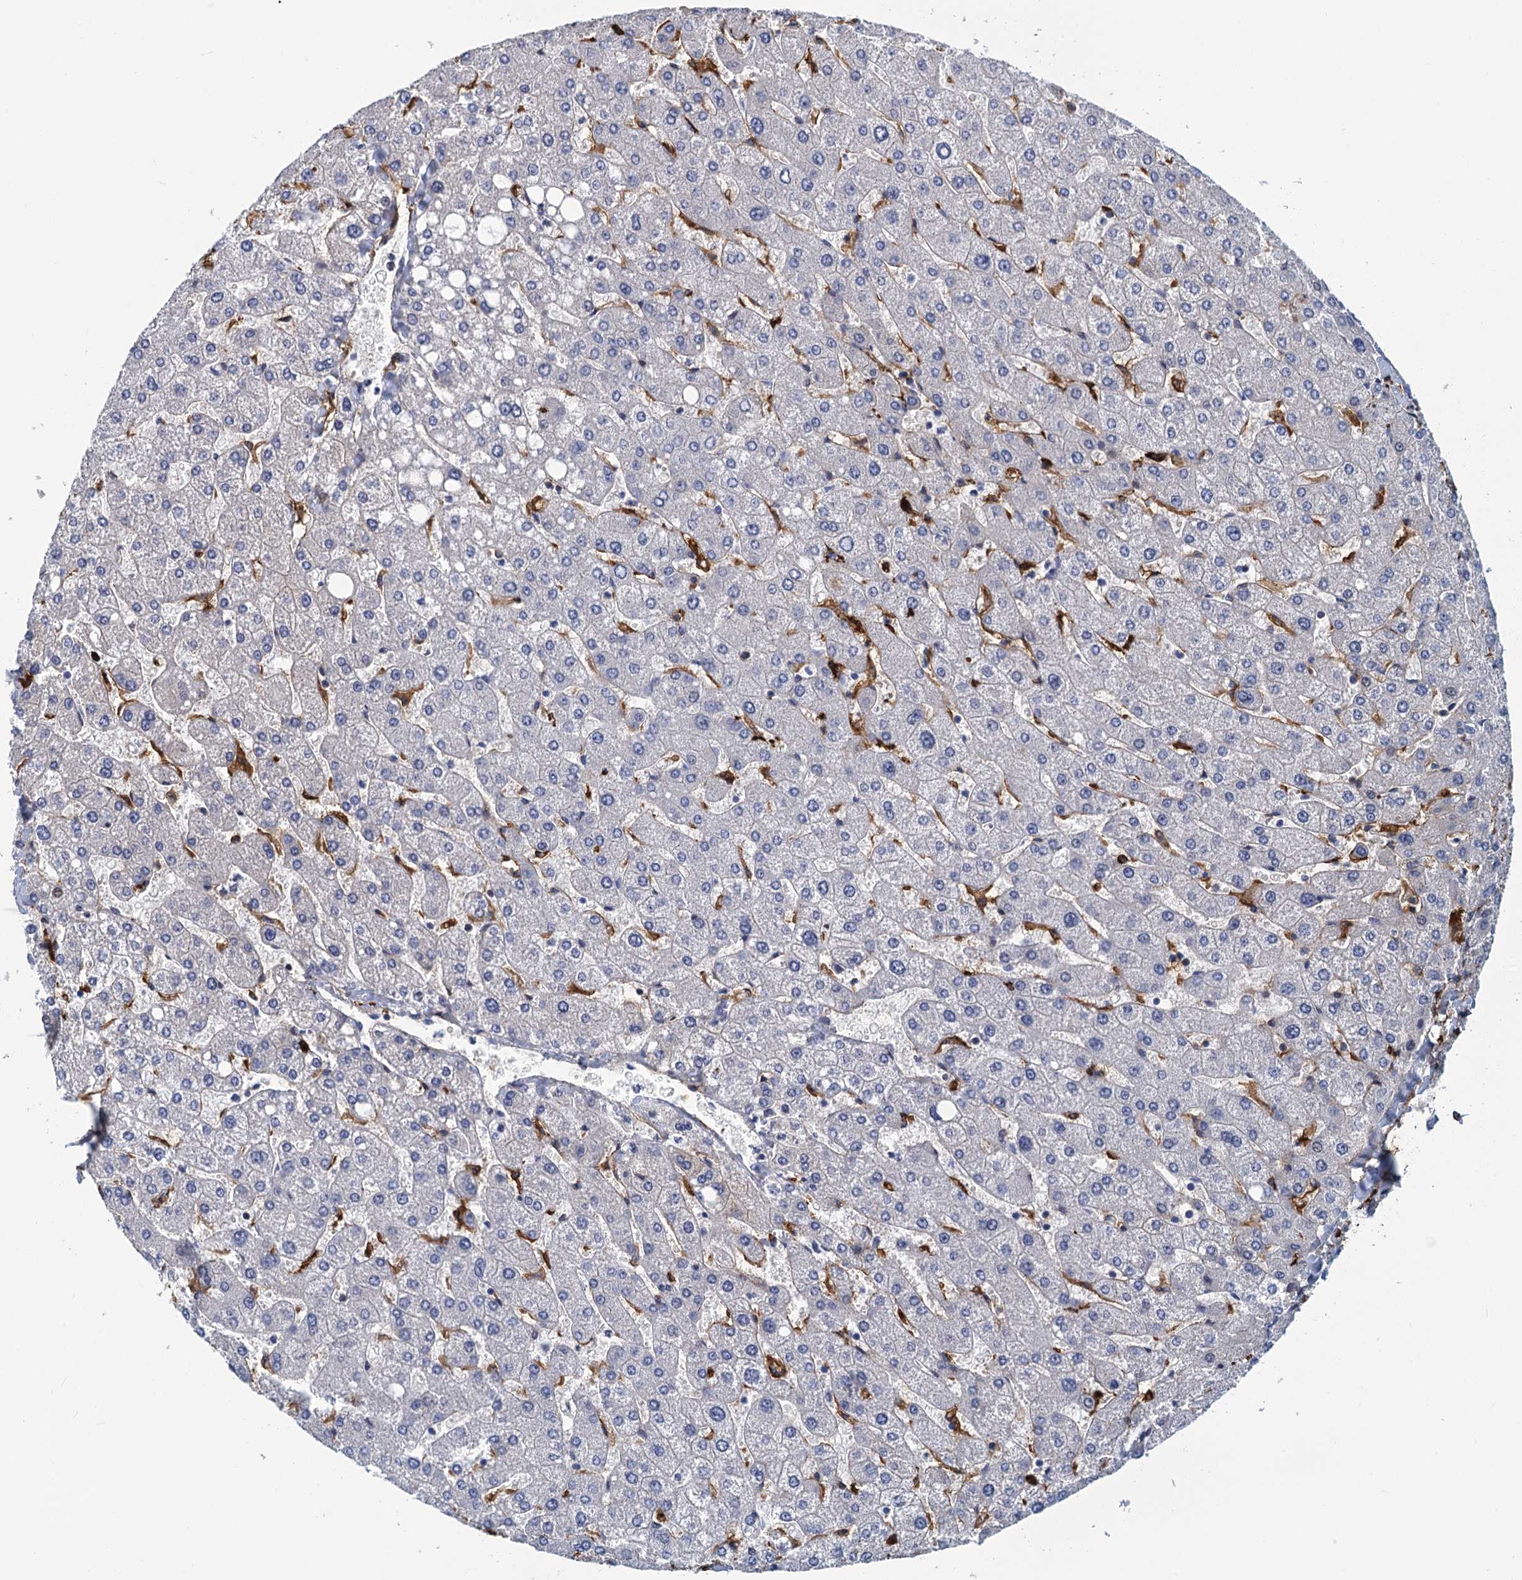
{"staining": {"intensity": "negative", "quantity": "none", "location": "none"}, "tissue": "liver", "cell_type": "Cholangiocytes", "image_type": "normal", "snomed": [{"axis": "morphology", "description": "Normal tissue, NOS"}, {"axis": "topography", "description": "Liver"}], "caption": "This photomicrograph is of normal liver stained with immunohistochemistry to label a protein in brown with the nuclei are counter-stained blue. There is no staining in cholangiocytes. (Stains: DAB immunohistochemistry (IHC) with hematoxylin counter stain, Microscopy: brightfield microscopy at high magnification).", "gene": "DNHD1", "patient": {"sex": "male", "age": 55}}